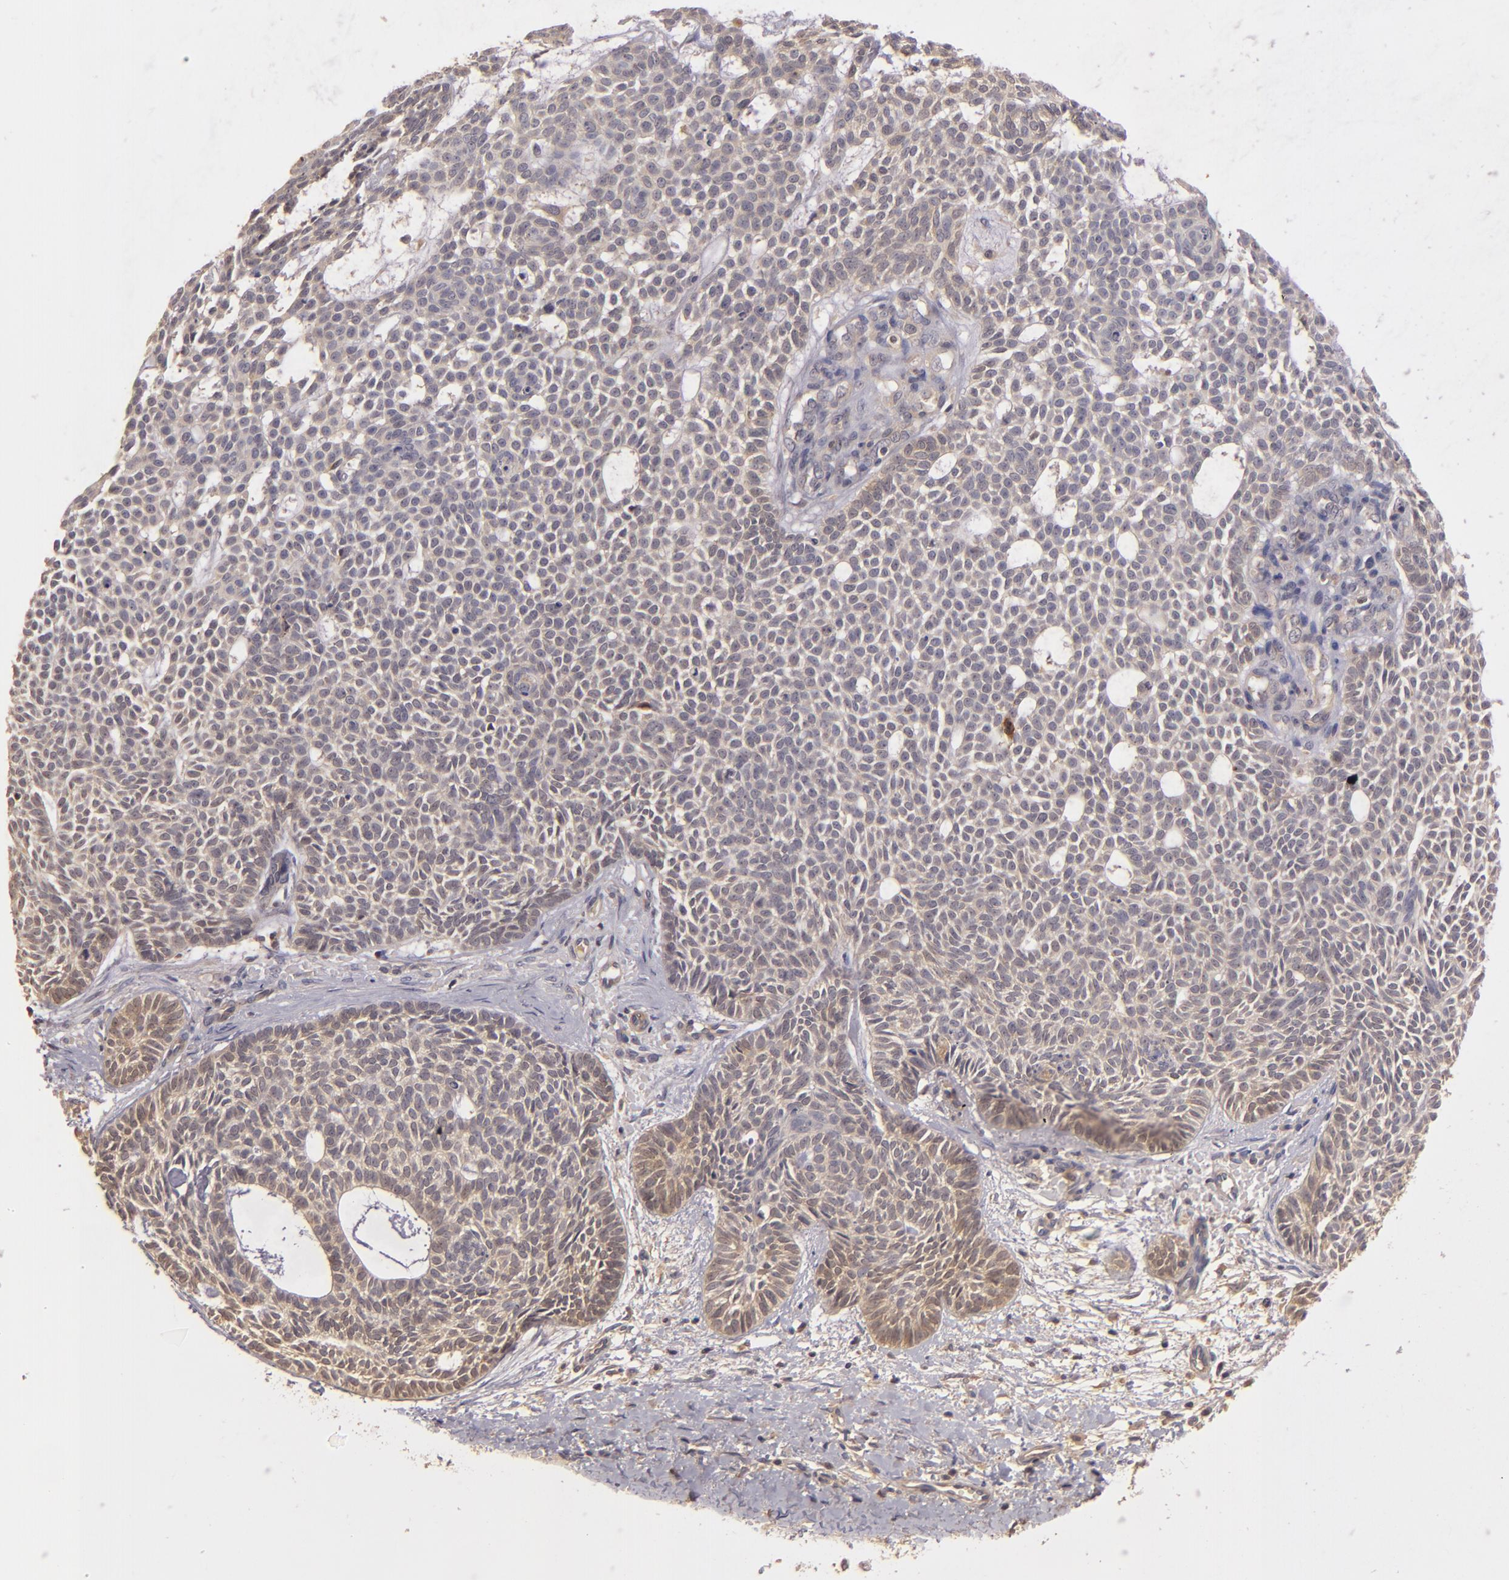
{"staining": {"intensity": "weak", "quantity": ">75%", "location": "cytoplasmic/membranous"}, "tissue": "skin cancer", "cell_type": "Tumor cells", "image_type": "cancer", "snomed": [{"axis": "morphology", "description": "Basal cell carcinoma"}, {"axis": "topography", "description": "Skin"}], "caption": "Weak cytoplasmic/membranous expression for a protein is present in about >75% of tumor cells of skin cancer using immunohistochemistry.", "gene": "PRKCD", "patient": {"sex": "male", "age": 75}}